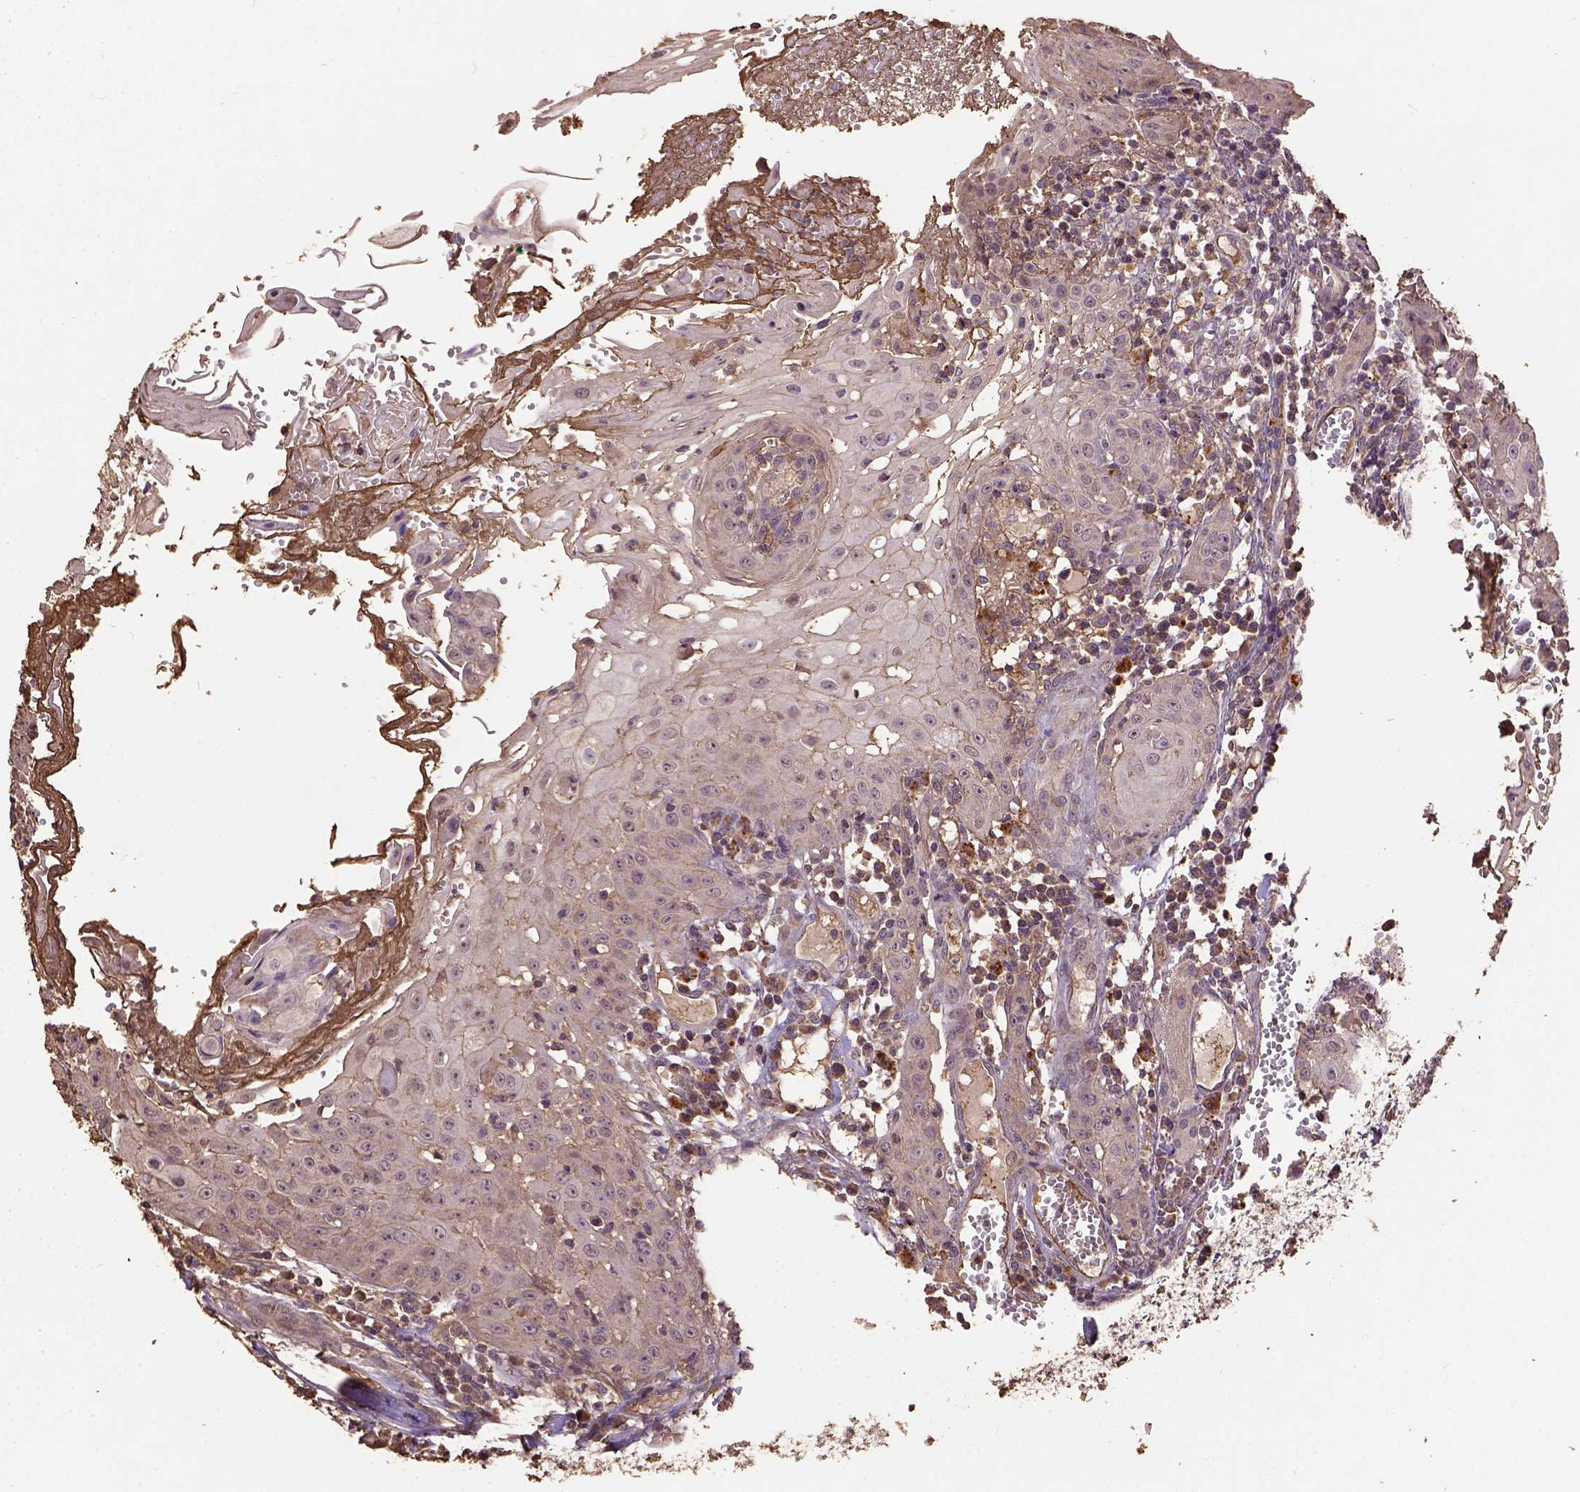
{"staining": {"intensity": "weak", "quantity": ">75%", "location": "cytoplasmic/membranous"}, "tissue": "head and neck cancer", "cell_type": "Tumor cells", "image_type": "cancer", "snomed": [{"axis": "morphology", "description": "Squamous cell carcinoma, NOS"}, {"axis": "topography", "description": "Head-Neck"}], "caption": "Immunohistochemical staining of human head and neck cancer (squamous cell carcinoma) shows weak cytoplasmic/membranous protein expression in about >75% of tumor cells. Nuclei are stained in blue.", "gene": "ATP1B3", "patient": {"sex": "female", "age": 80}}